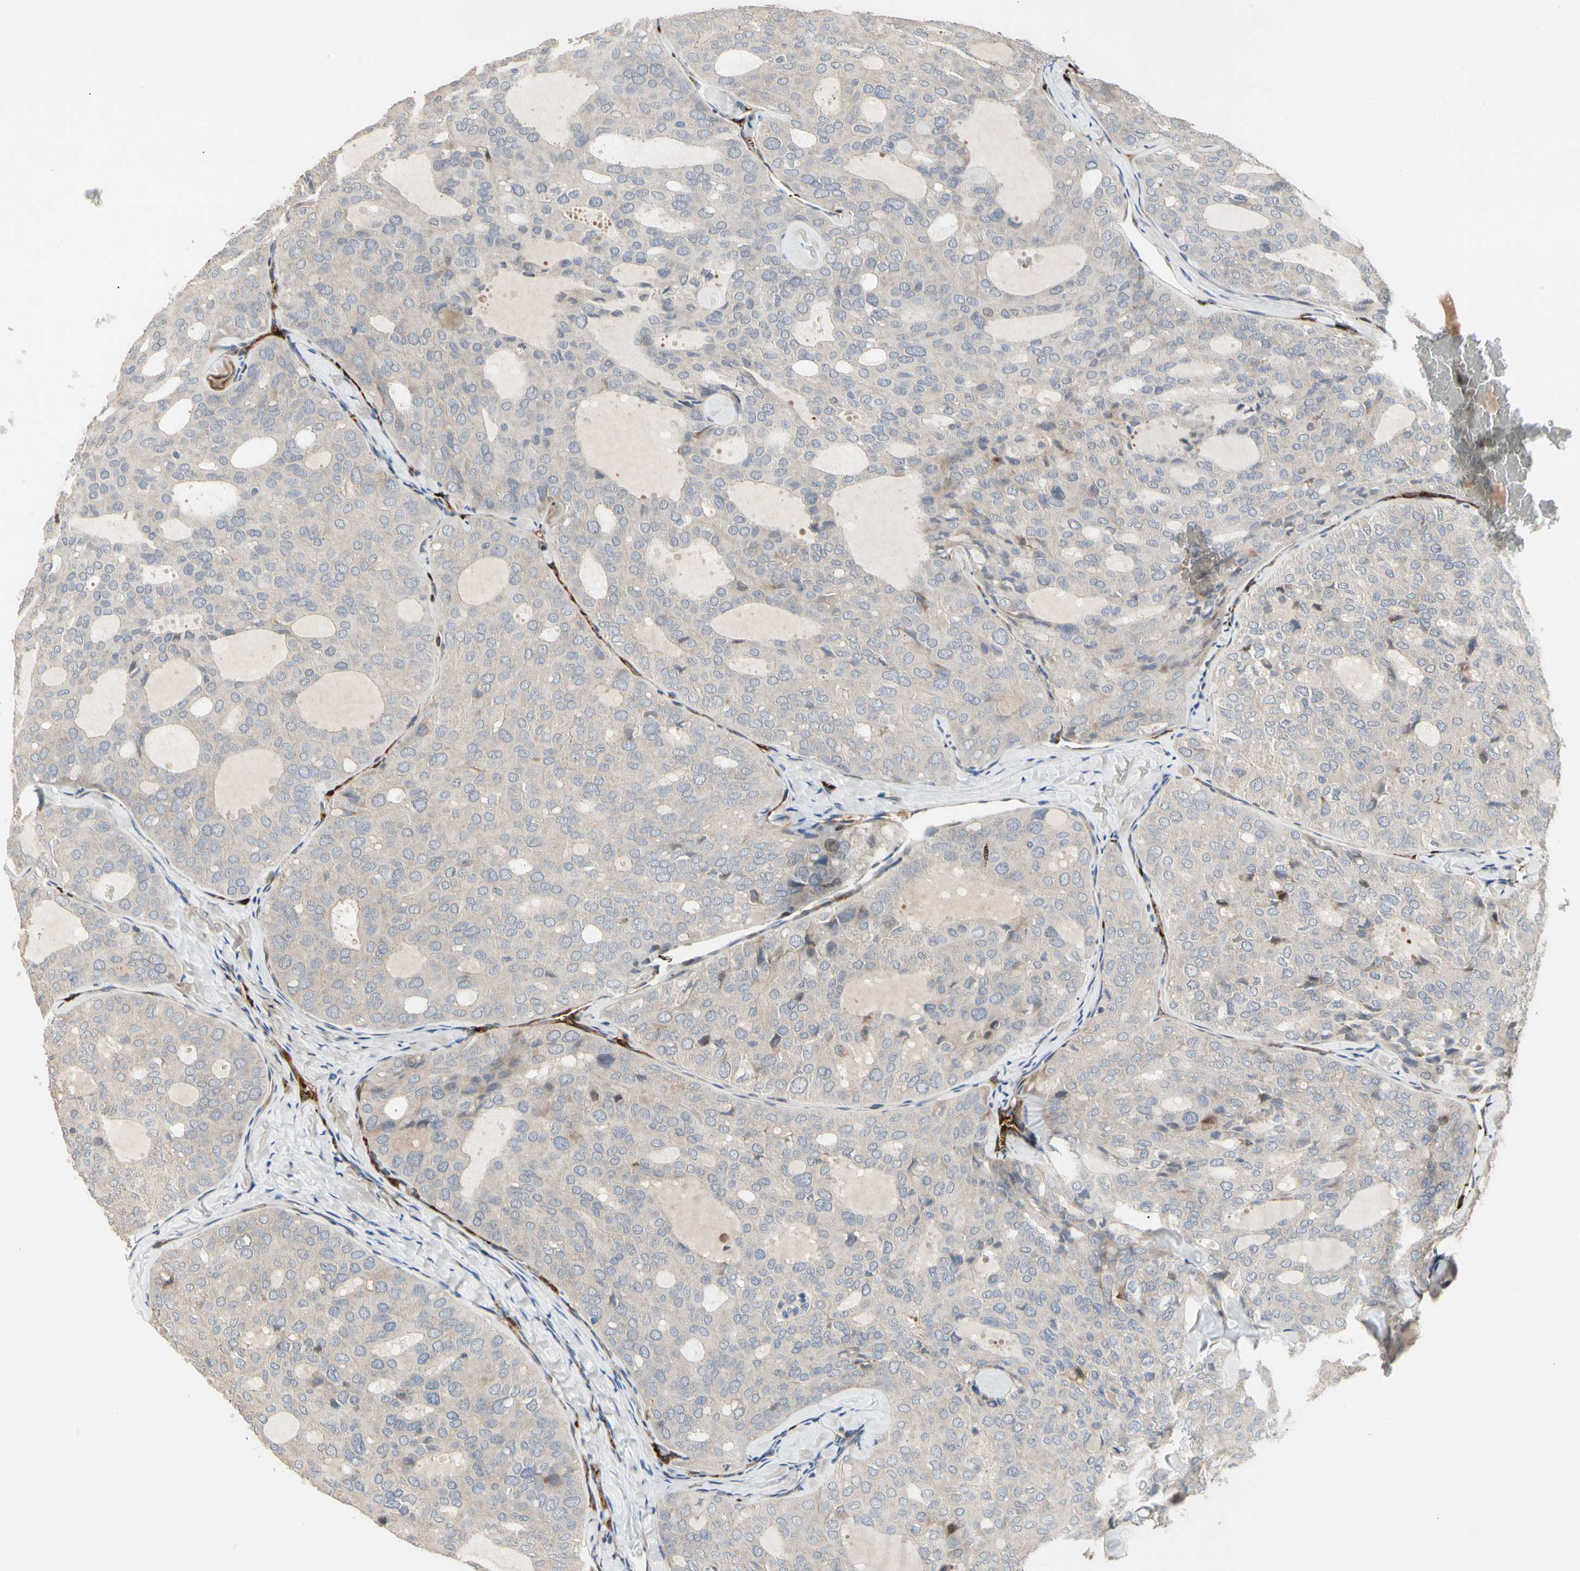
{"staining": {"intensity": "negative", "quantity": "none", "location": "none"}, "tissue": "thyroid cancer", "cell_type": "Tumor cells", "image_type": "cancer", "snomed": [{"axis": "morphology", "description": "Follicular adenoma carcinoma, NOS"}, {"axis": "topography", "description": "Thyroid gland"}], "caption": "Immunohistochemistry (IHC) histopathology image of neoplastic tissue: thyroid follicular adenoma carcinoma stained with DAB demonstrates no significant protein positivity in tumor cells.", "gene": "HMGCR", "patient": {"sex": "male", "age": 75}}